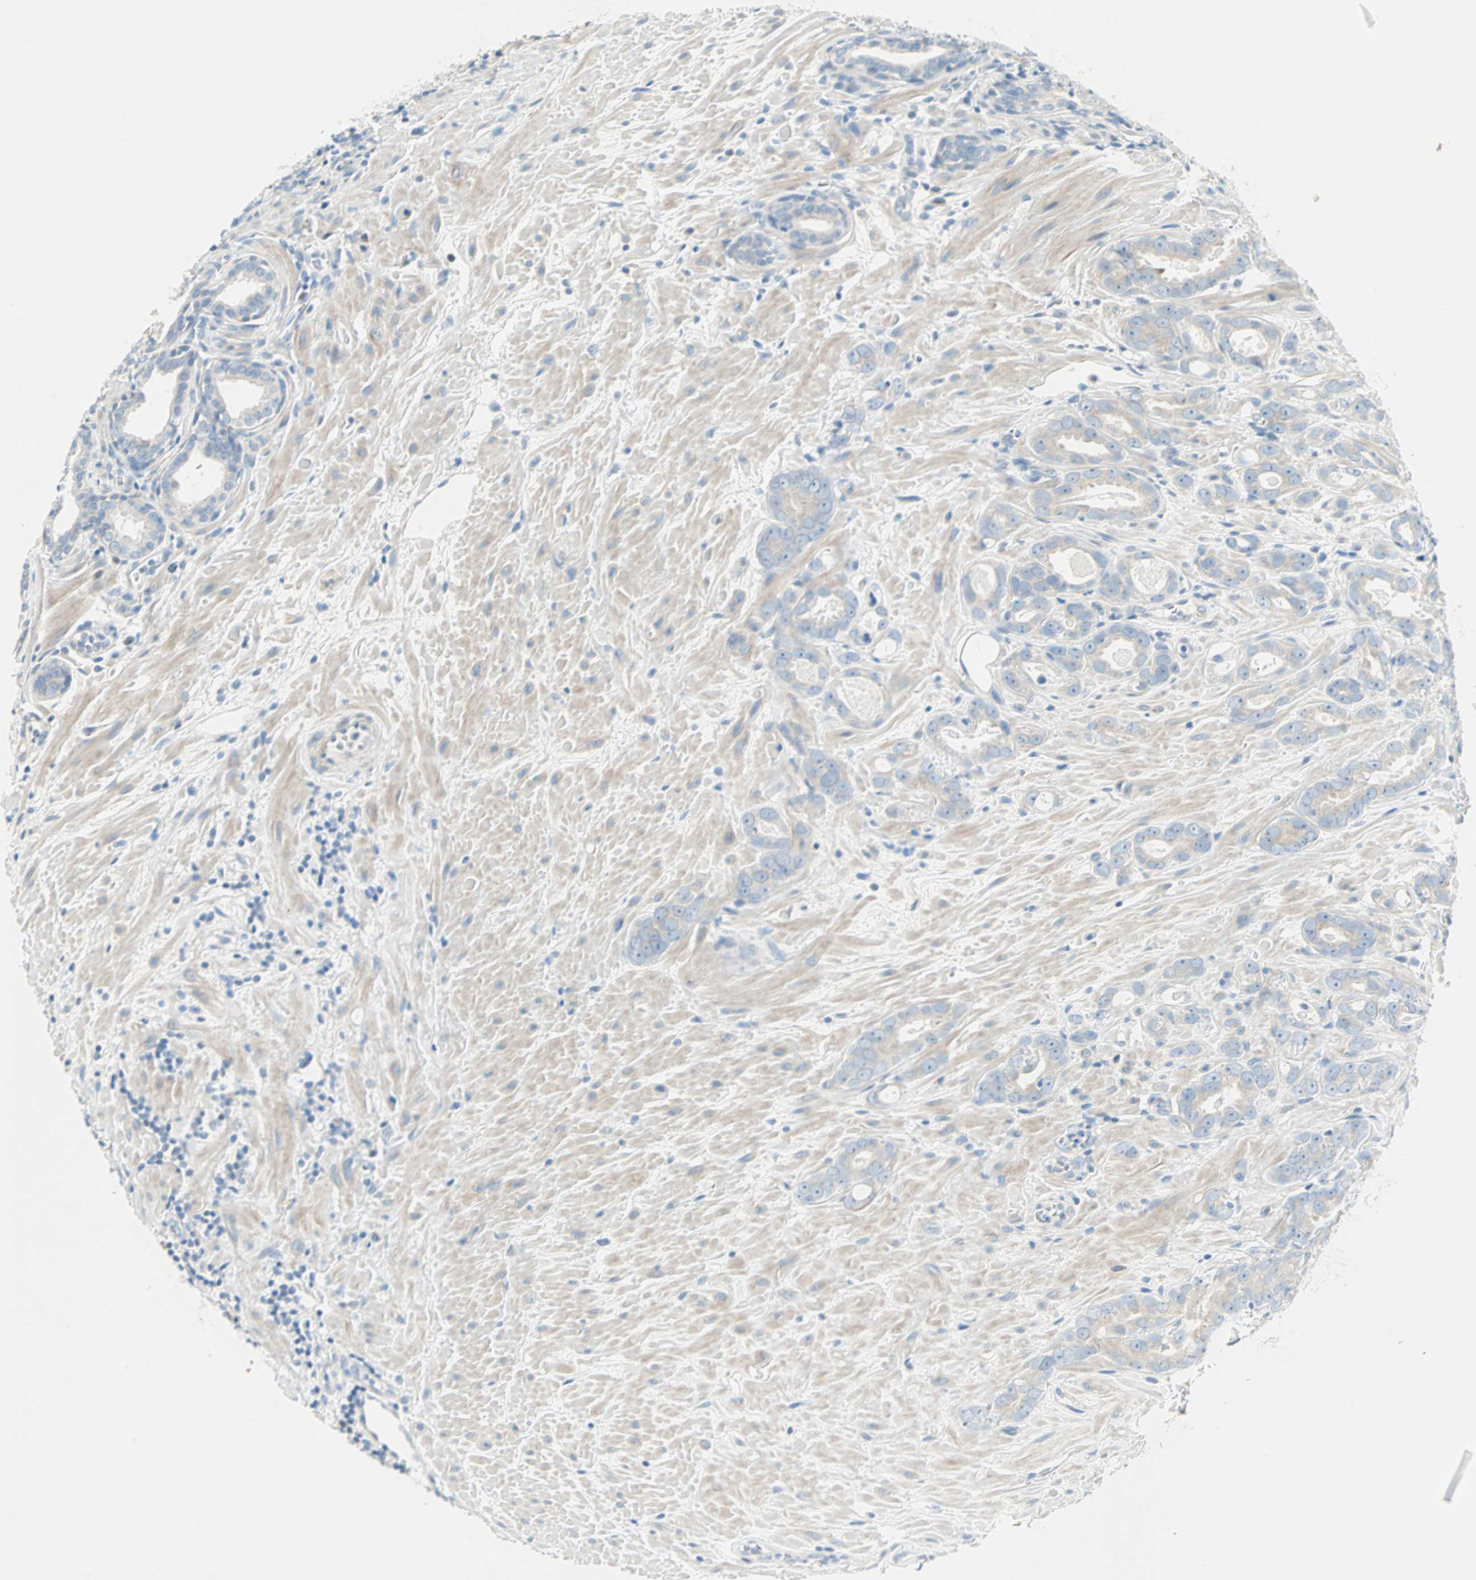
{"staining": {"intensity": "weak", "quantity": "25%-75%", "location": "cytoplasmic/membranous"}, "tissue": "prostate cancer", "cell_type": "Tumor cells", "image_type": "cancer", "snomed": [{"axis": "morphology", "description": "Adenocarcinoma, Low grade"}, {"axis": "topography", "description": "Prostate"}], "caption": "Adenocarcinoma (low-grade) (prostate) tissue demonstrates weak cytoplasmic/membranous expression in about 25%-75% of tumor cells", "gene": "SULT1C2", "patient": {"sex": "male", "age": 57}}